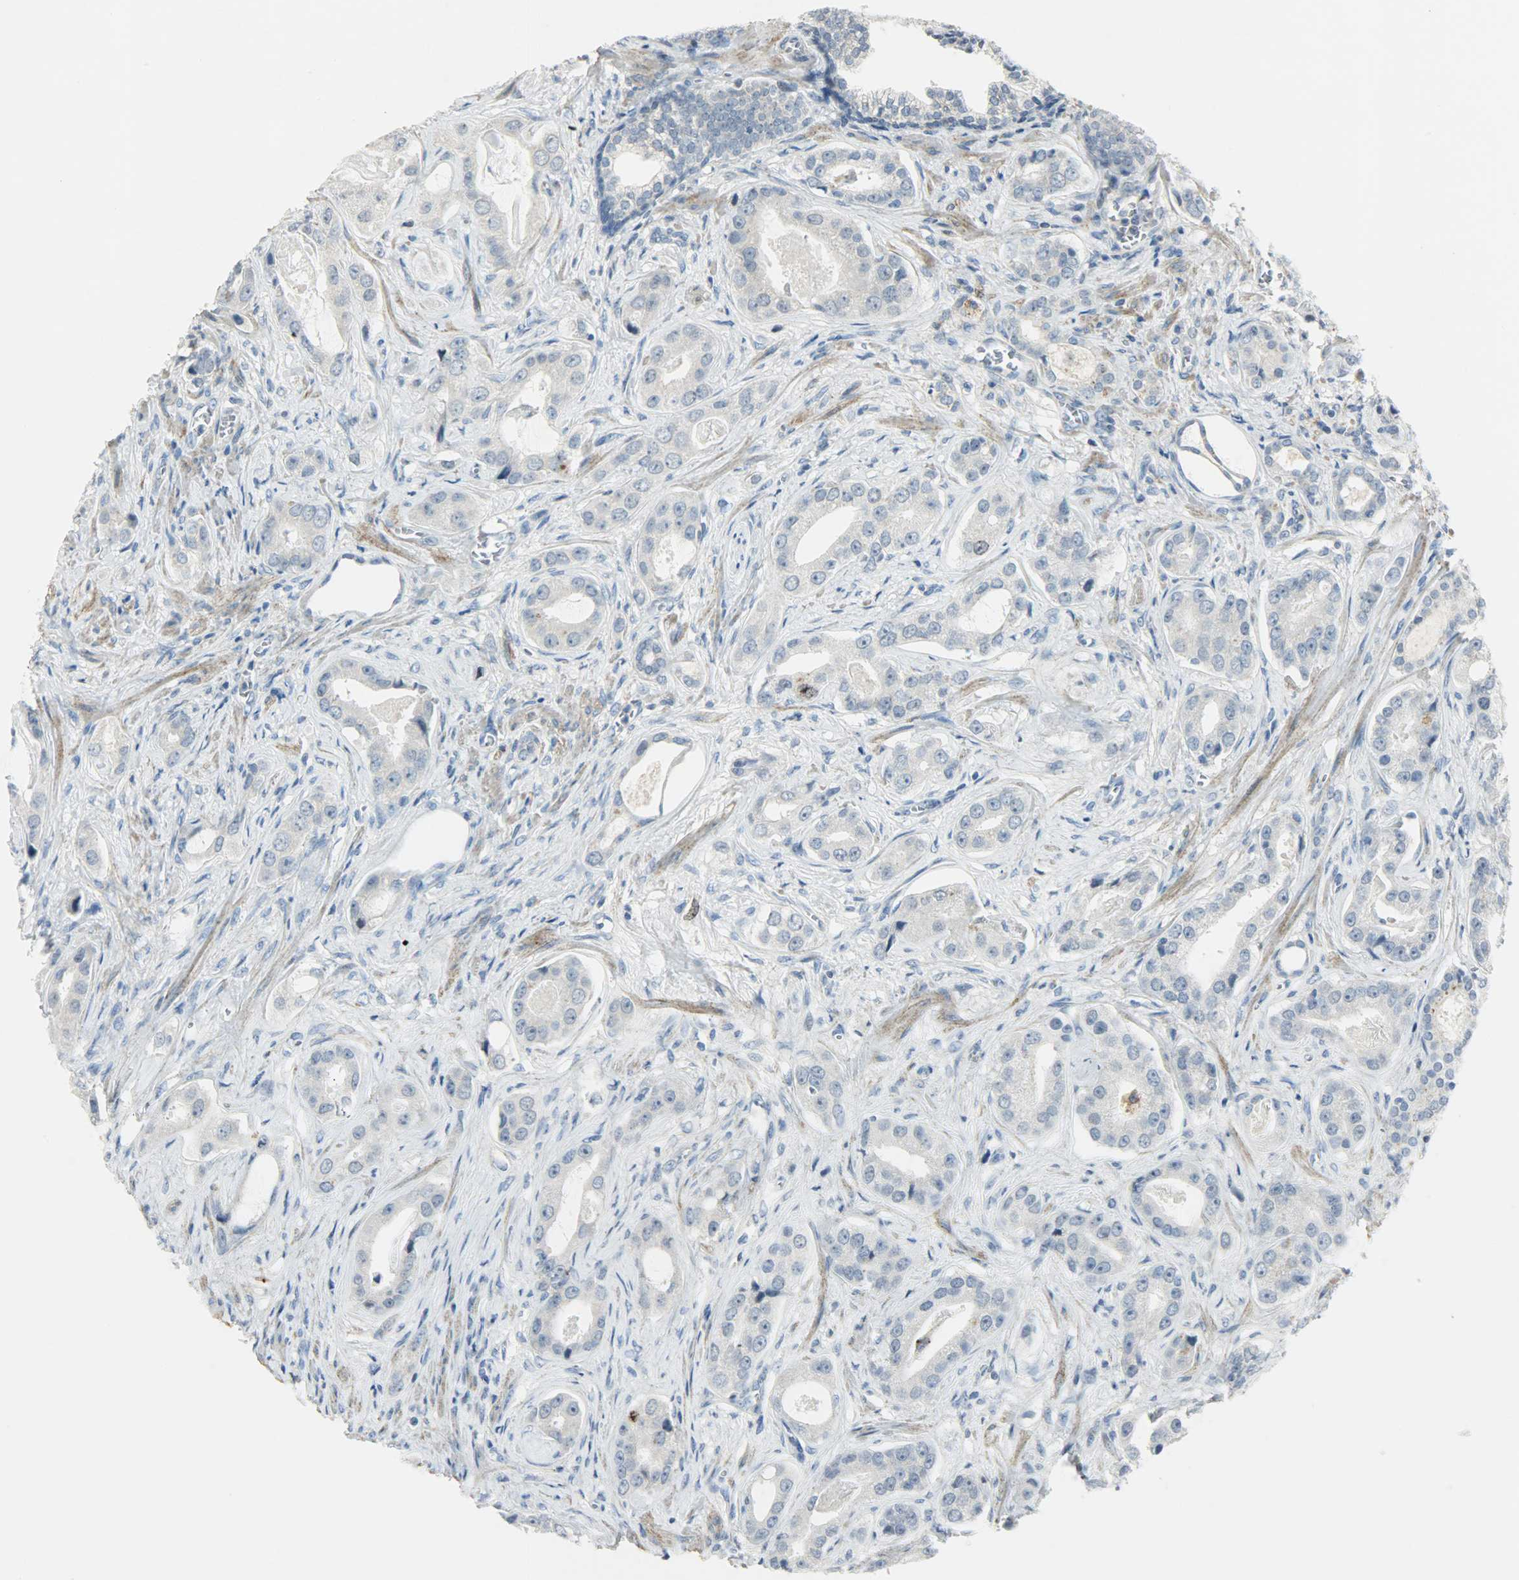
{"staining": {"intensity": "negative", "quantity": "none", "location": "none"}, "tissue": "prostate cancer", "cell_type": "Tumor cells", "image_type": "cancer", "snomed": [{"axis": "morphology", "description": "Adenocarcinoma, Low grade"}, {"axis": "topography", "description": "Prostate"}], "caption": "Immunohistochemistry micrograph of human prostate cancer stained for a protein (brown), which exhibits no staining in tumor cells.", "gene": "AURKB", "patient": {"sex": "male", "age": 59}}